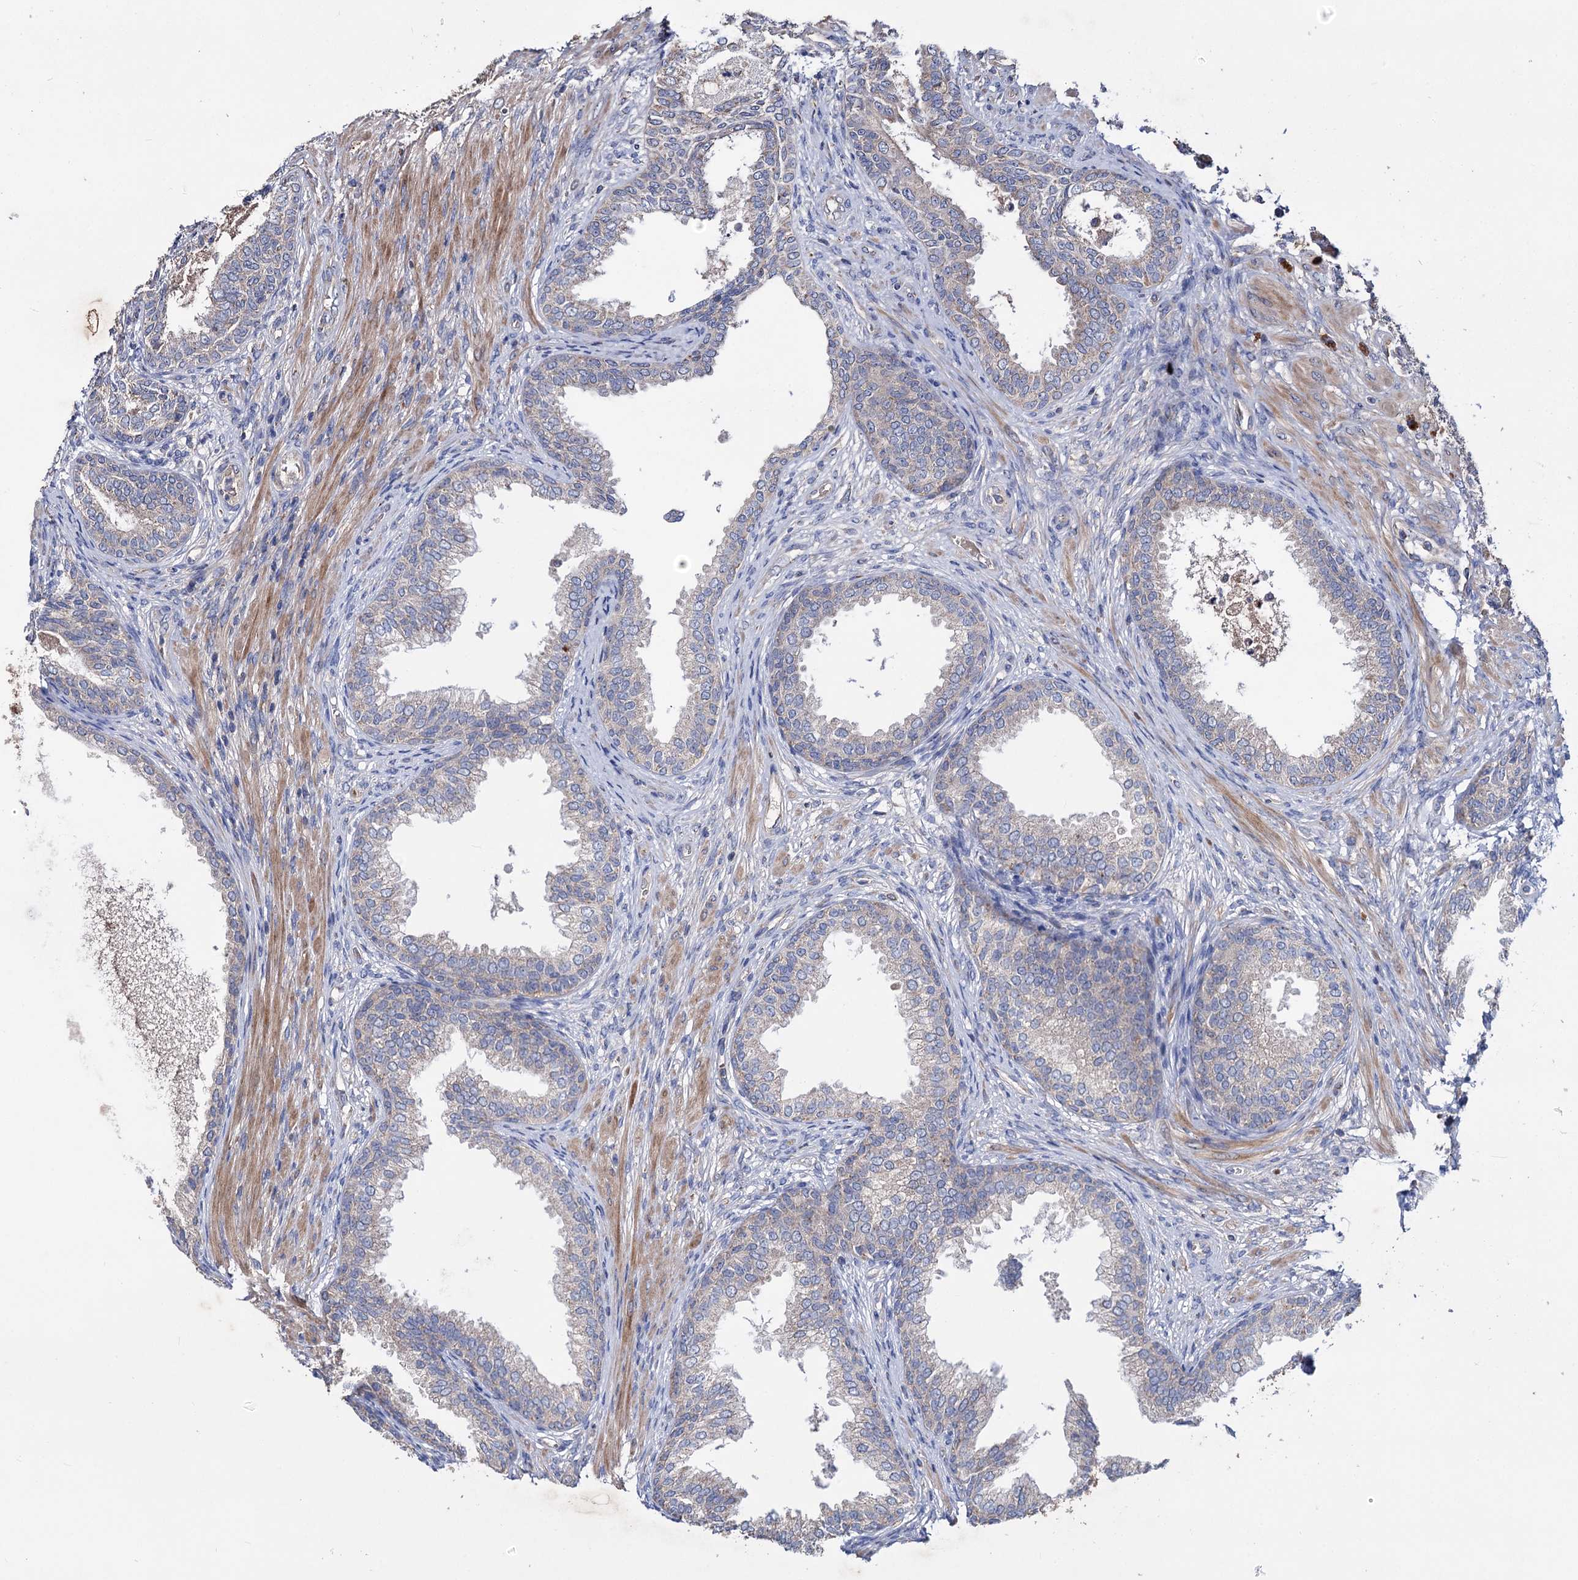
{"staining": {"intensity": "moderate", "quantity": "25%-75%", "location": "cytoplasmic/membranous"}, "tissue": "prostate", "cell_type": "Glandular cells", "image_type": "normal", "snomed": [{"axis": "morphology", "description": "Normal tissue, NOS"}, {"axis": "topography", "description": "Prostate"}], "caption": "Prostate stained with DAB (3,3'-diaminobenzidine) IHC reveals medium levels of moderate cytoplasmic/membranous staining in about 25%-75% of glandular cells. (DAB (3,3'-diaminobenzidine) IHC, brown staining for protein, blue staining for nuclei).", "gene": "CLPB", "patient": {"sex": "male", "age": 76}}